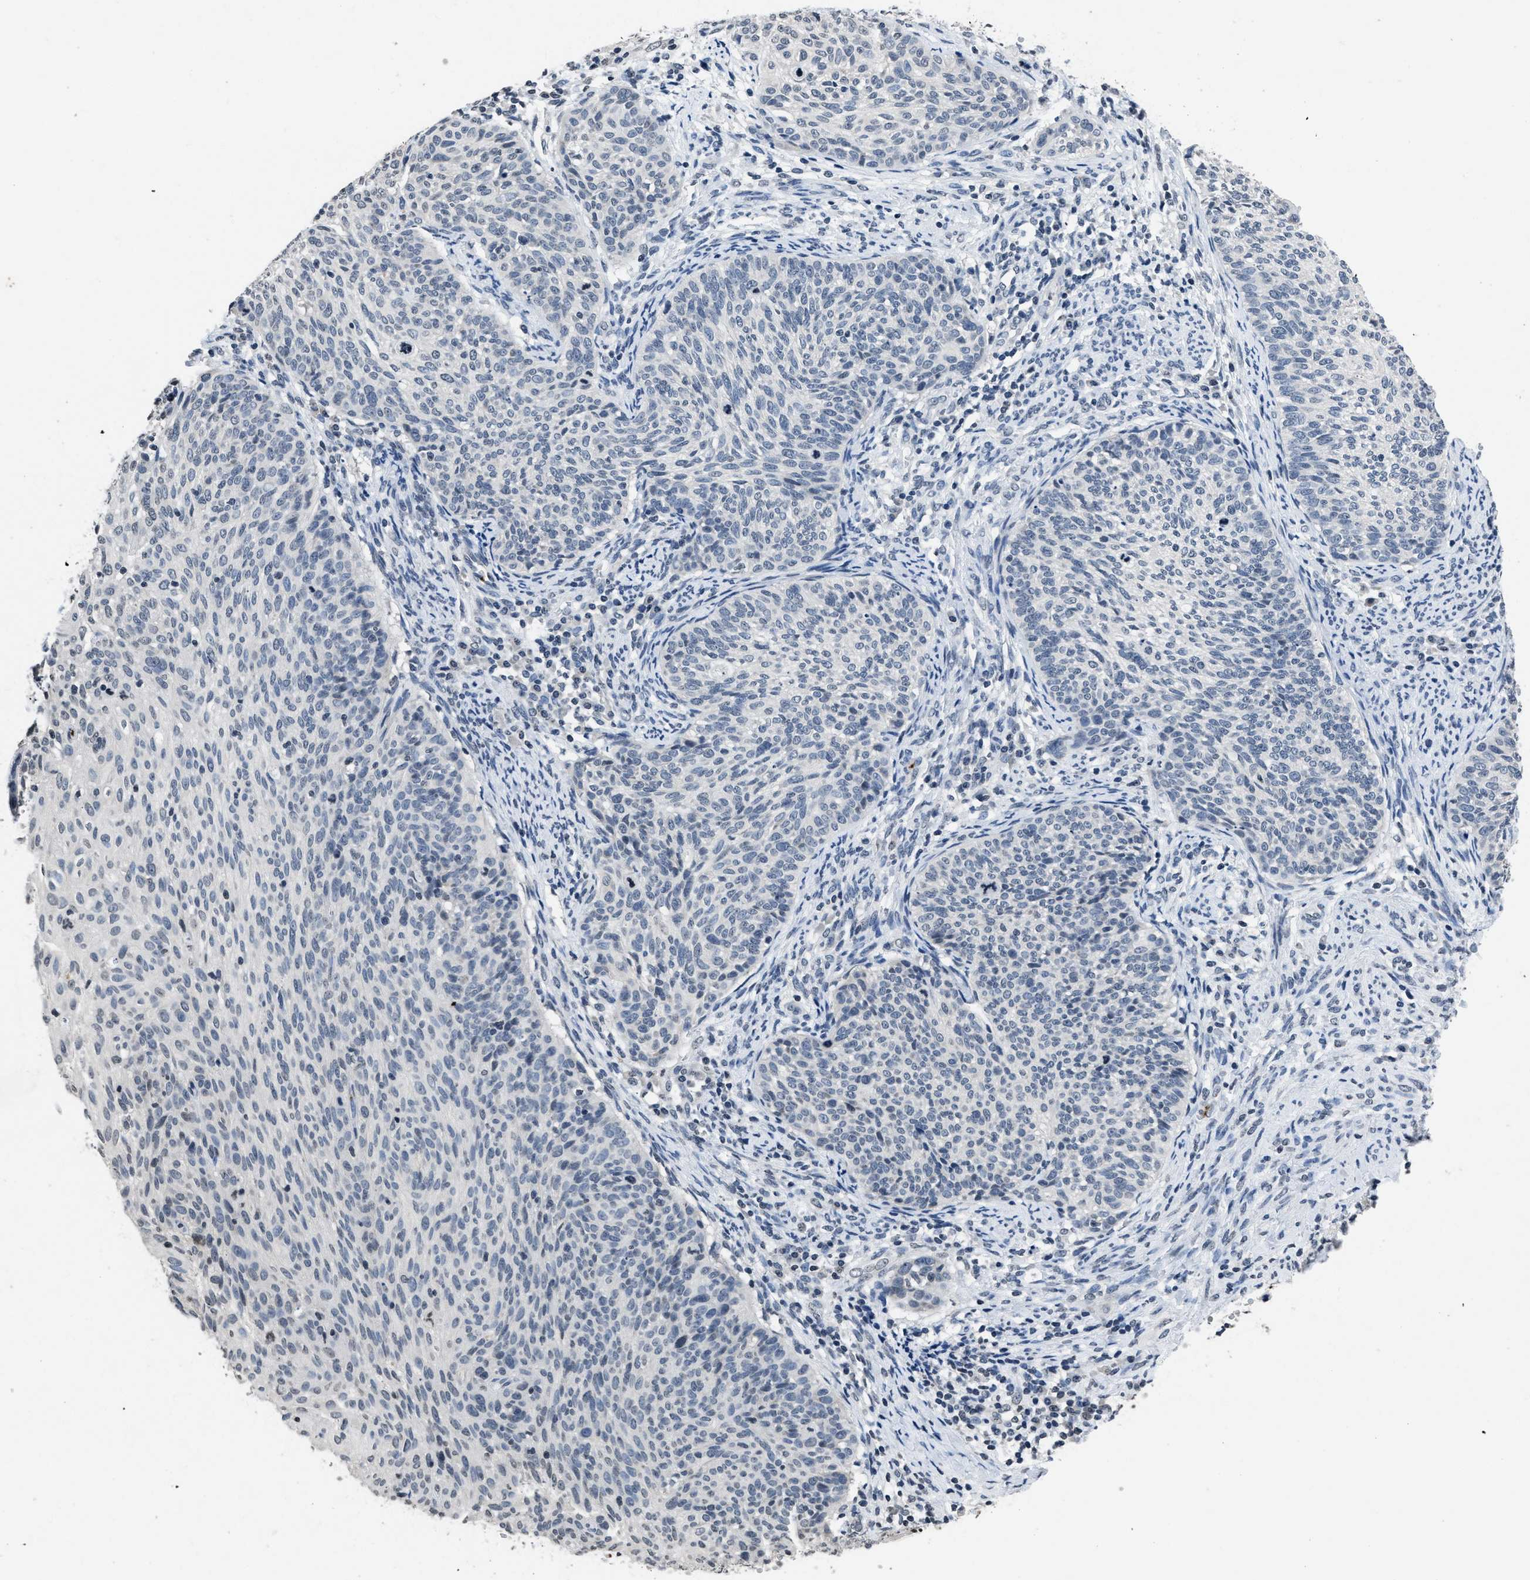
{"staining": {"intensity": "negative", "quantity": "none", "location": "none"}, "tissue": "cervical cancer", "cell_type": "Tumor cells", "image_type": "cancer", "snomed": [{"axis": "morphology", "description": "Squamous cell carcinoma, NOS"}, {"axis": "topography", "description": "Cervix"}], "caption": "Immunohistochemistry (IHC) histopathology image of neoplastic tissue: squamous cell carcinoma (cervical) stained with DAB (3,3'-diaminobenzidine) exhibits no significant protein positivity in tumor cells.", "gene": "ITGA2B", "patient": {"sex": "female", "age": 70}}